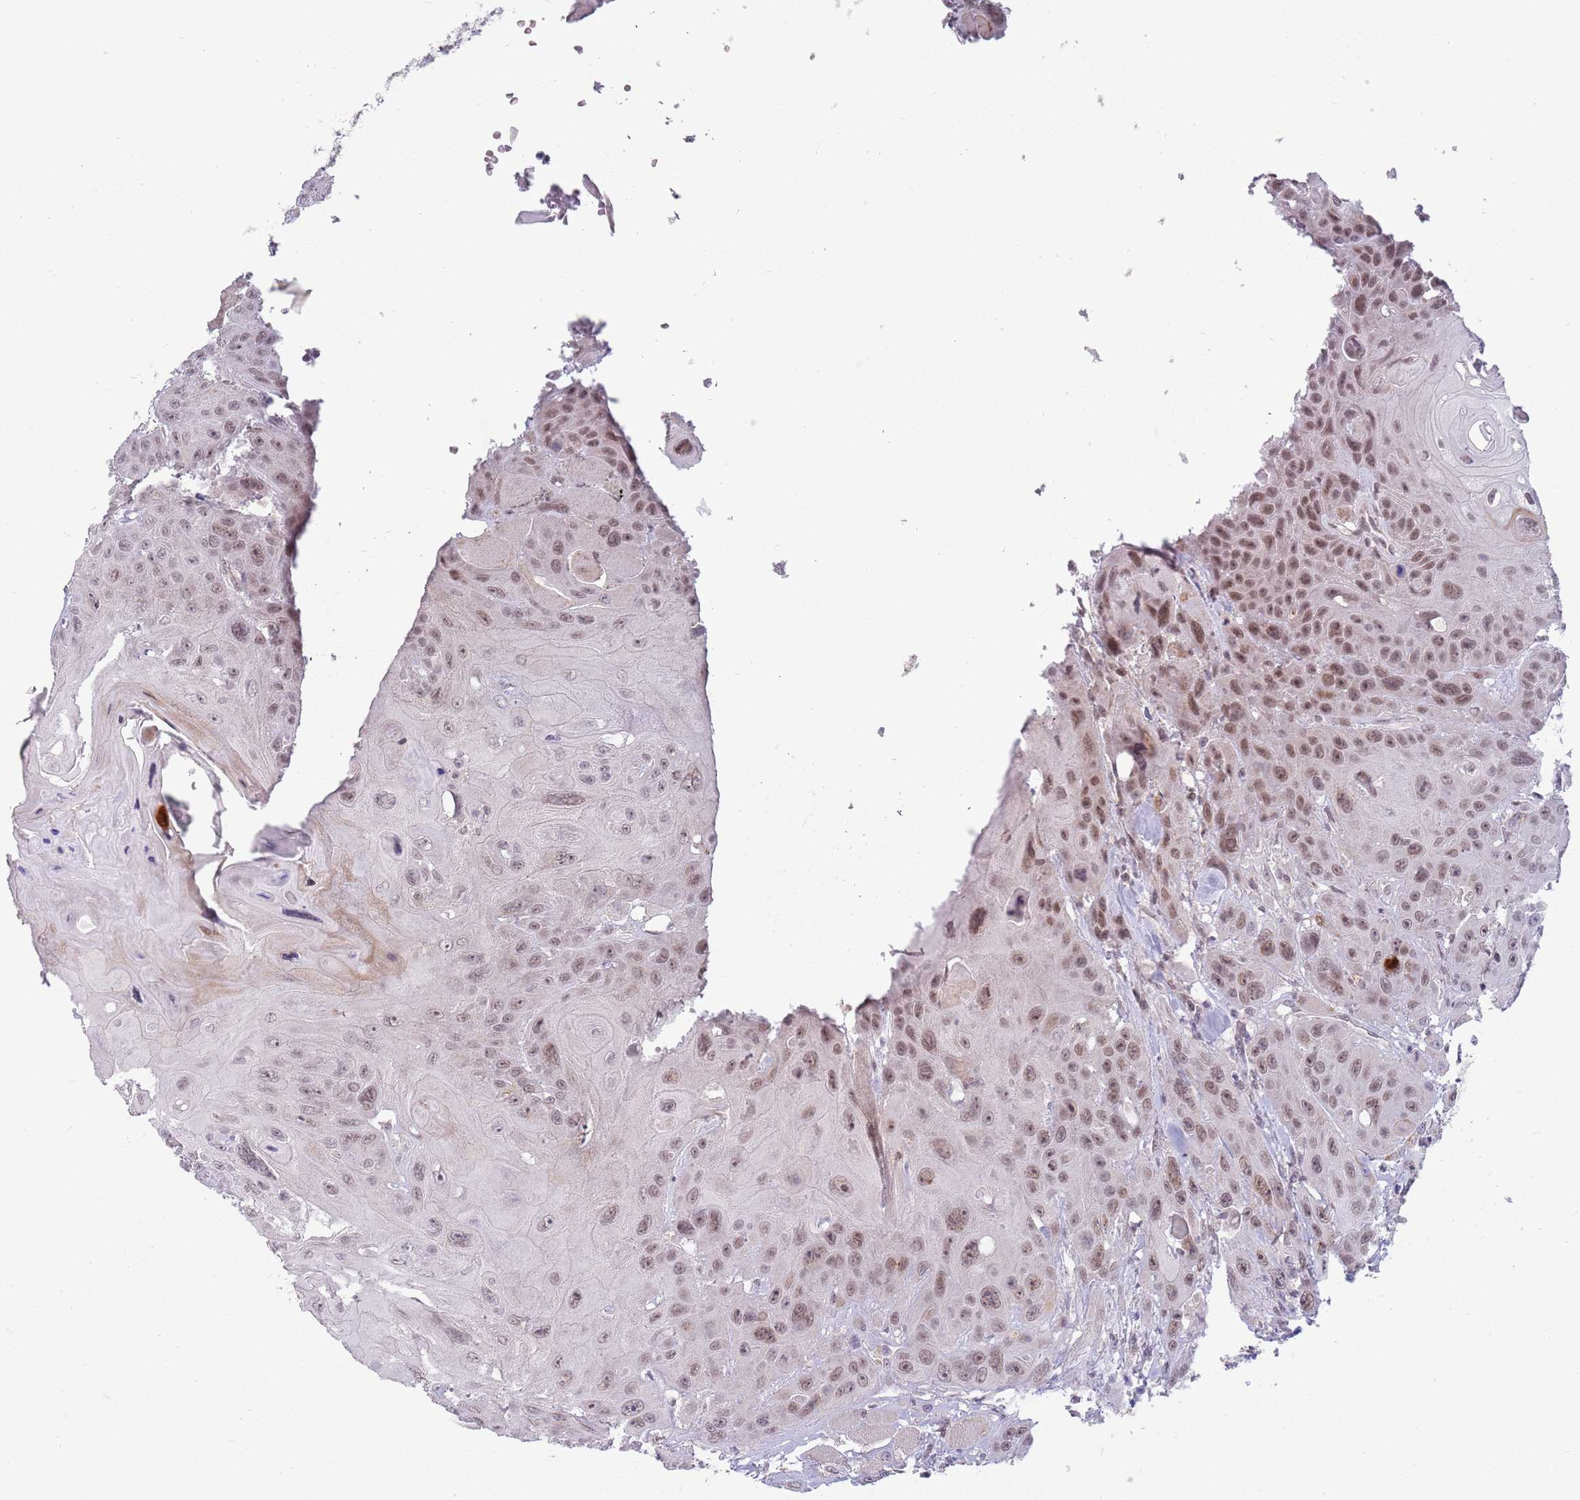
{"staining": {"intensity": "moderate", "quantity": ">75%", "location": "nuclear"}, "tissue": "head and neck cancer", "cell_type": "Tumor cells", "image_type": "cancer", "snomed": [{"axis": "morphology", "description": "Squamous cell carcinoma, NOS"}, {"axis": "topography", "description": "Head-Neck"}], "caption": "Head and neck squamous cell carcinoma was stained to show a protein in brown. There is medium levels of moderate nuclear expression in approximately >75% of tumor cells.", "gene": "ZNF574", "patient": {"sex": "female", "age": 59}}